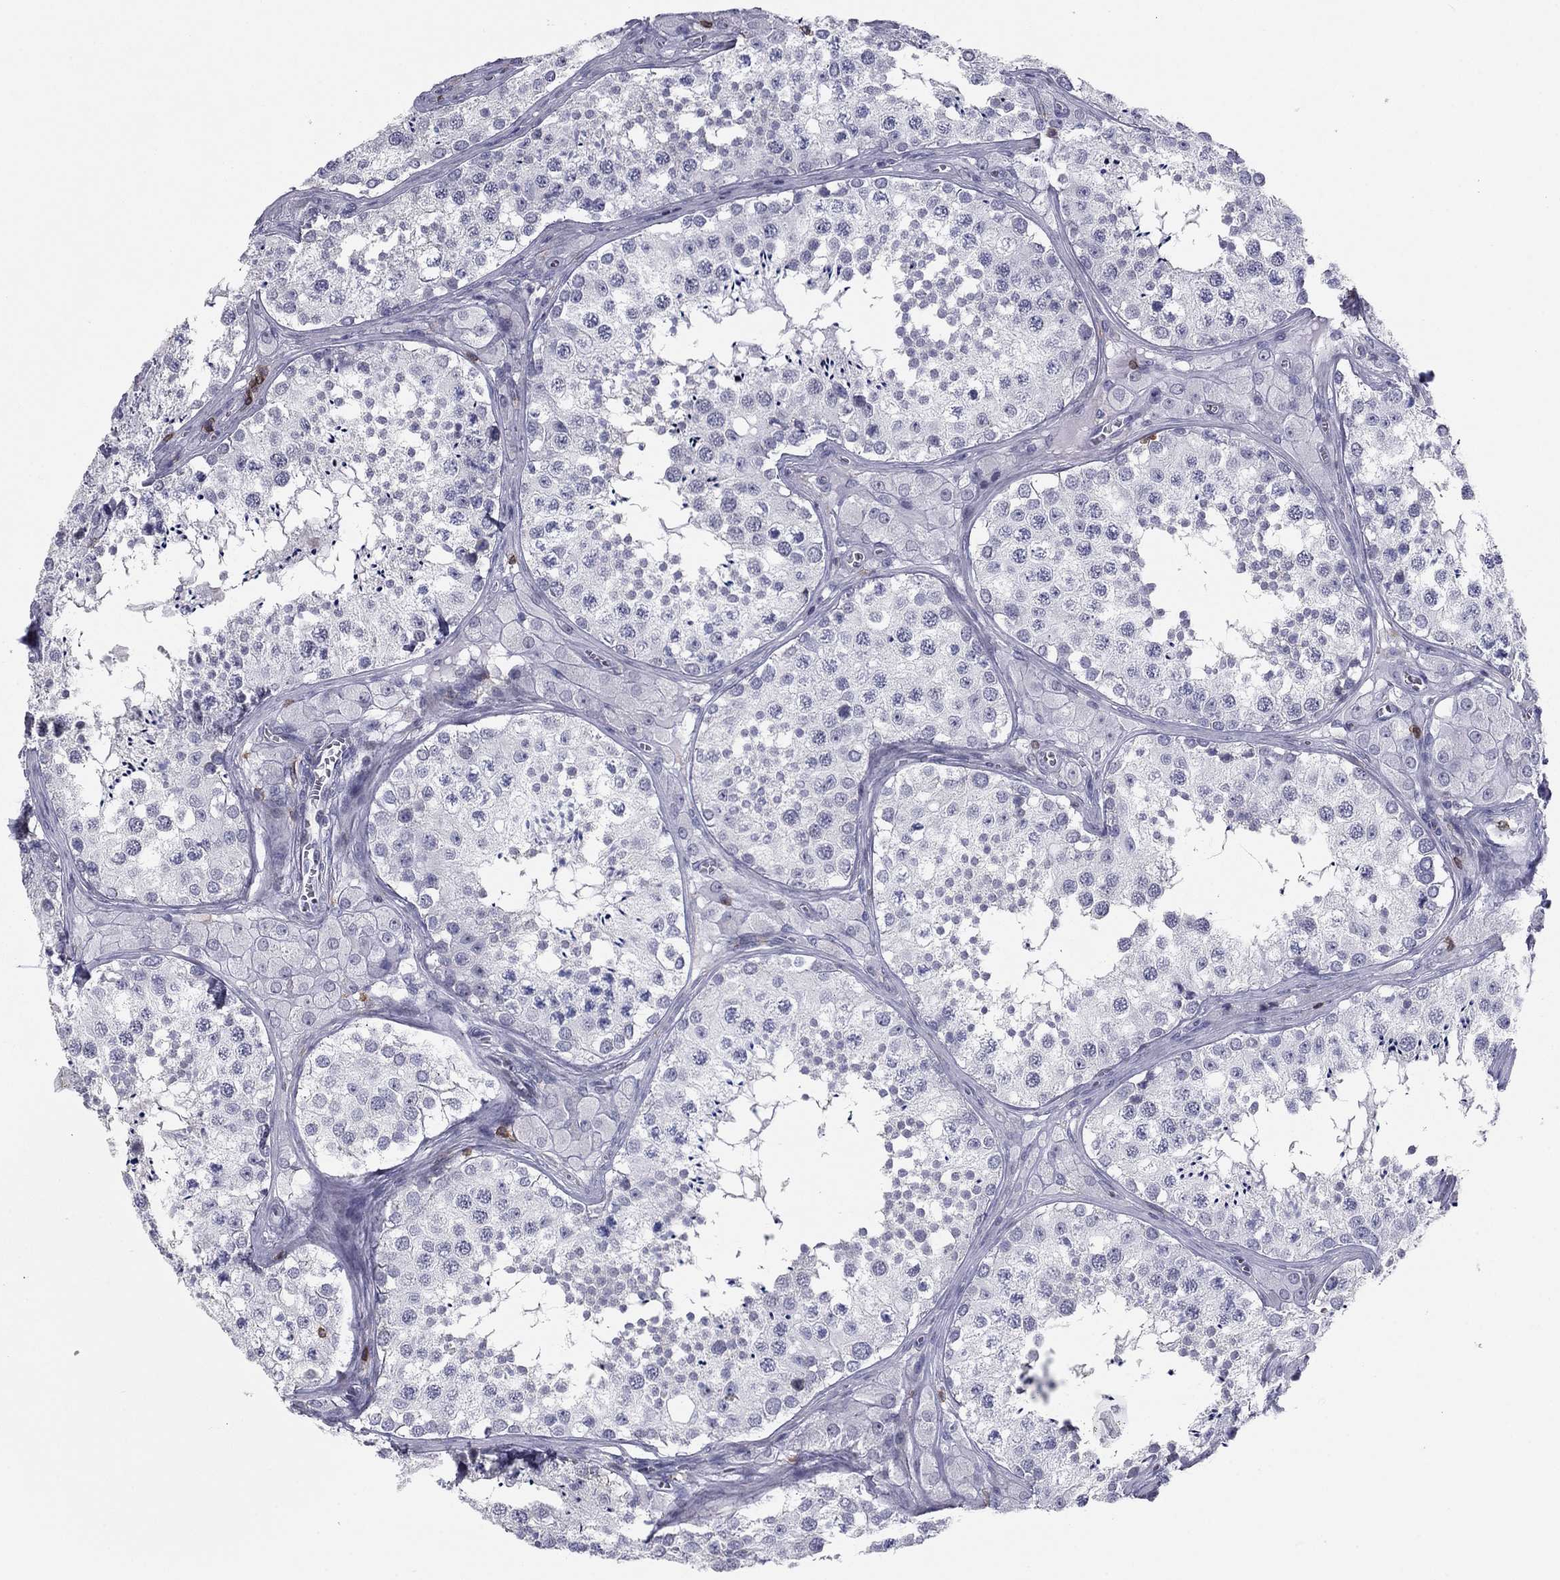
{"staining": {"intensity": "negative", "quantity": "none", "location": "none"}, "tissue": "testis", "cell_type": "Cells in seminiferous ducts", "image_type": "normal", "snomed": [{"axis": "morphology", "description": "Normal tissue, NOS"}, {"axis": "topography", "description": "Testis"}], "caption": "A high-resolution image shows immunohistochemistry (IHC) staining of benign testis, which exhibits no significant expression in cells in seminiferous ducts.", "gene": "ARHGAP27", "patient": {"sex": "male", "age": 34}}